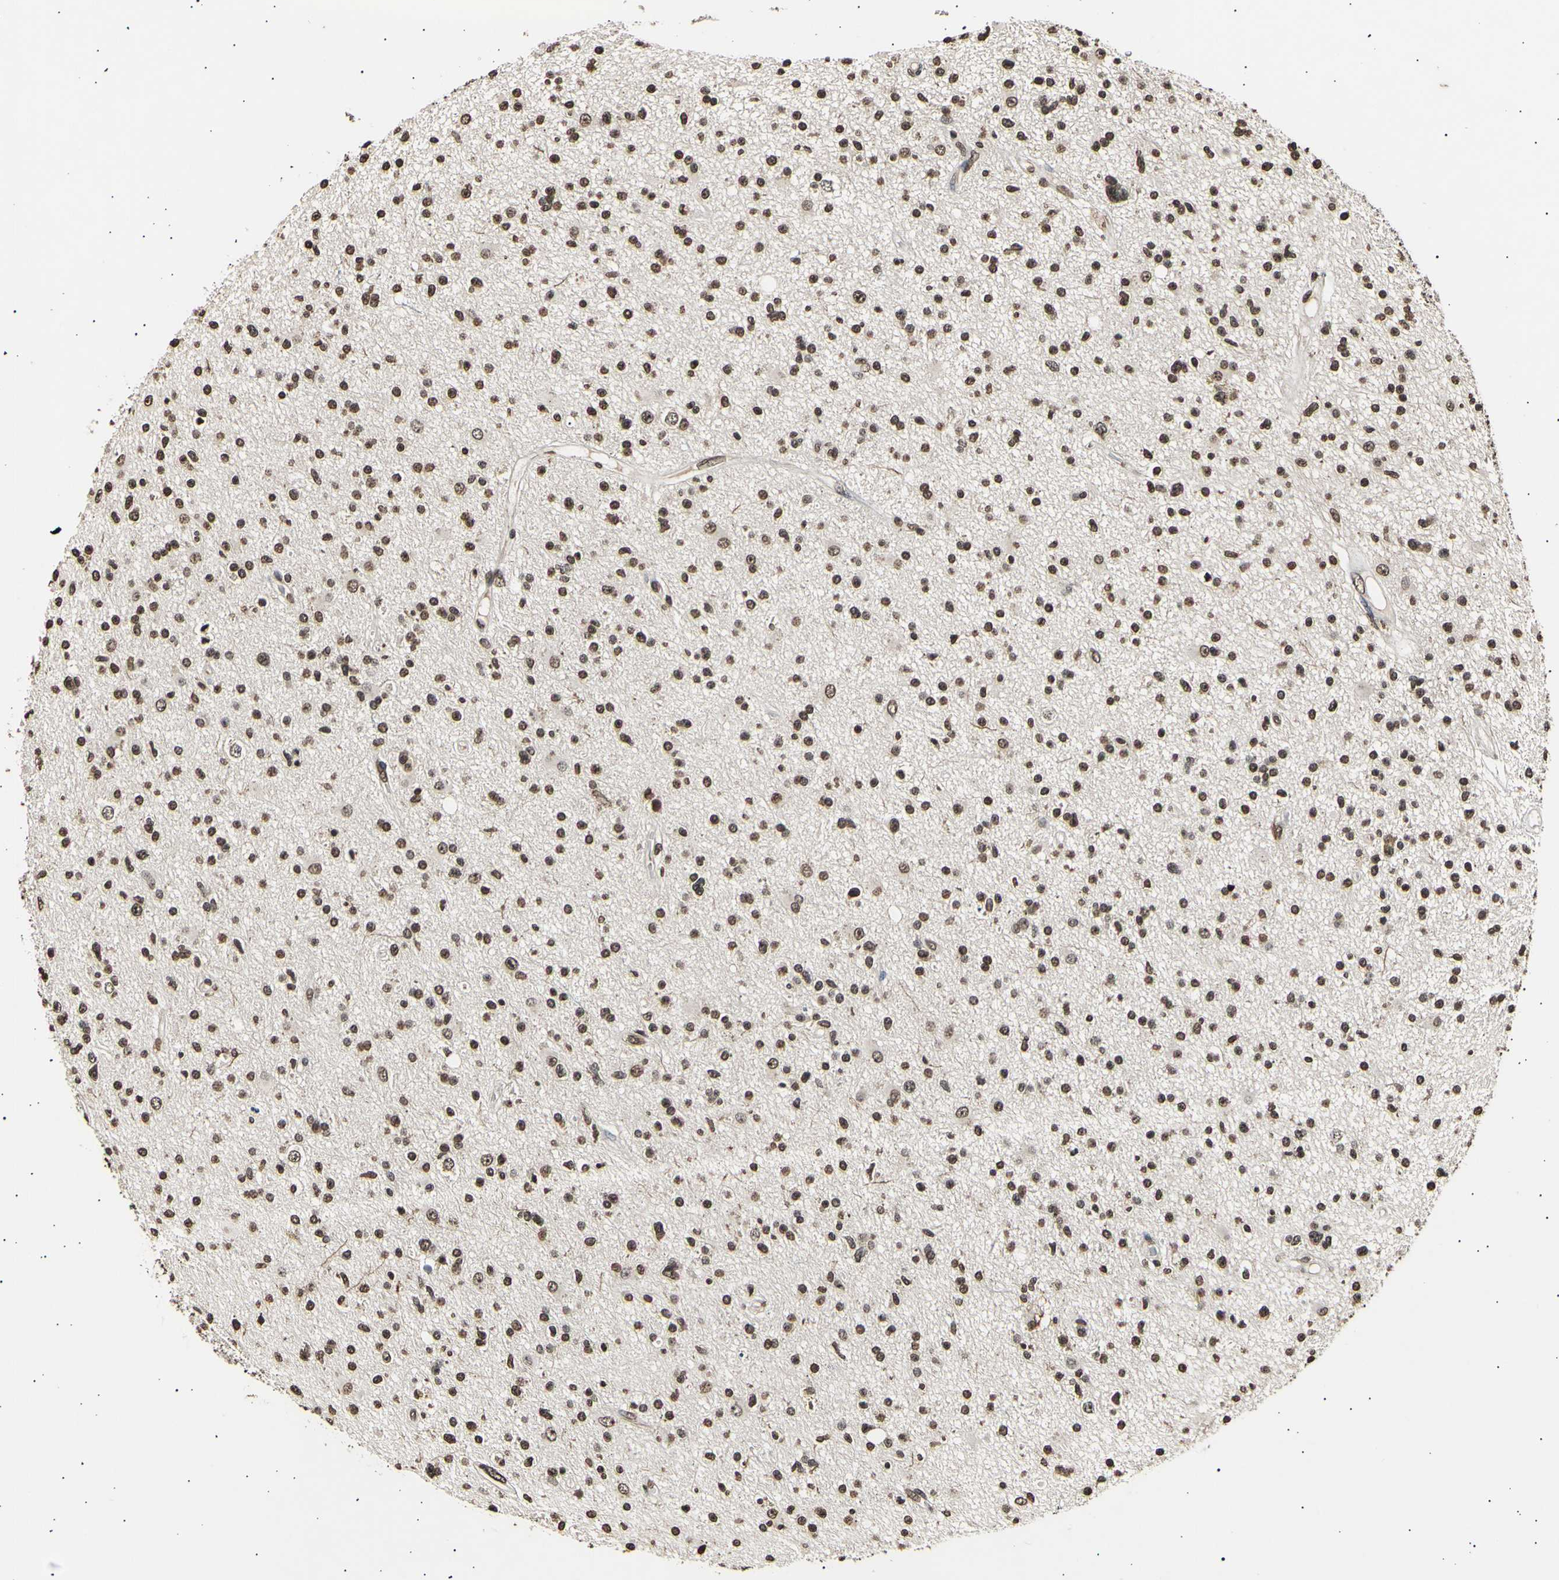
{"staining": {"intensity": "moderate", "quantity": ">75%", "location": "nuclear"}, "tissue": "glioma", "cell_type": "Tumor cells", "image_type": "cancer", "snomed": [{"axis": "morphology", "description": "Glioma, malignant, High grade"}, {"axis": "topography", "description": "Brain"}], "caption": "Glioma stained with IHC exhibits moderate nuclear positivity in about >75% of tumor cells. (brown staining indicates protein expression, while blue staining denotes nuclei).", "gene": "ANAPC7", "patient": {"sex": "male", "age": 33}}